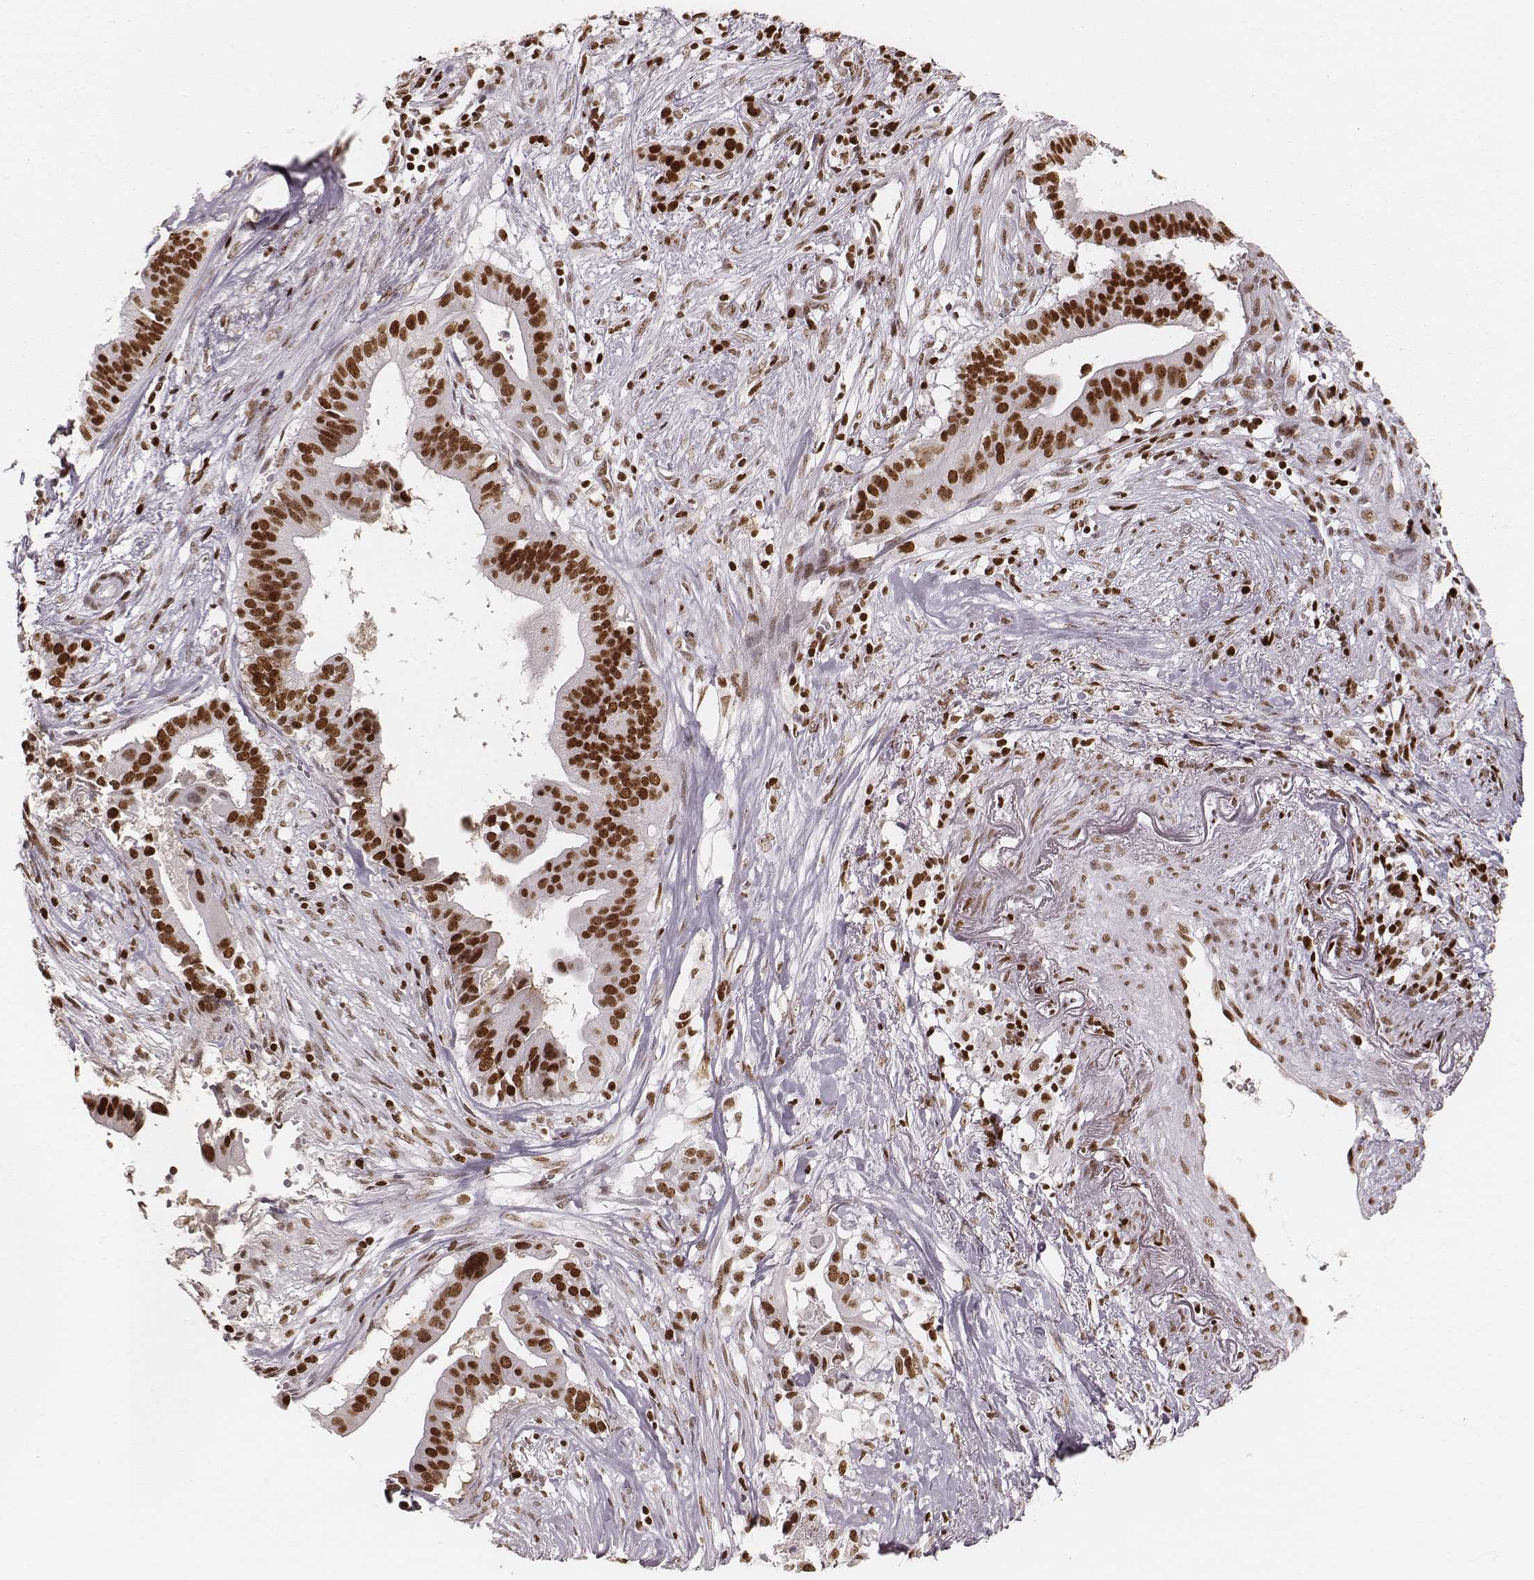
{"staining": {"intensity": "strong", "quantity": ">75%", "location": "nuclear"}, "tissue": "pancreatic cancer", "cell_type": "Tumor cells", "image_type": "cancer", "snomed": [{"axis": "morphology", "description": "Adenocarcinoma, NOS"}, {"axis": "topography", "description": "Pancreas"}], "caption": "Human pancreatic cancer stained with a protein marker demonstrates strong staining in tumor cells.", "gene": "PARP1", "patient": {"sex": "male", "age": 61}}